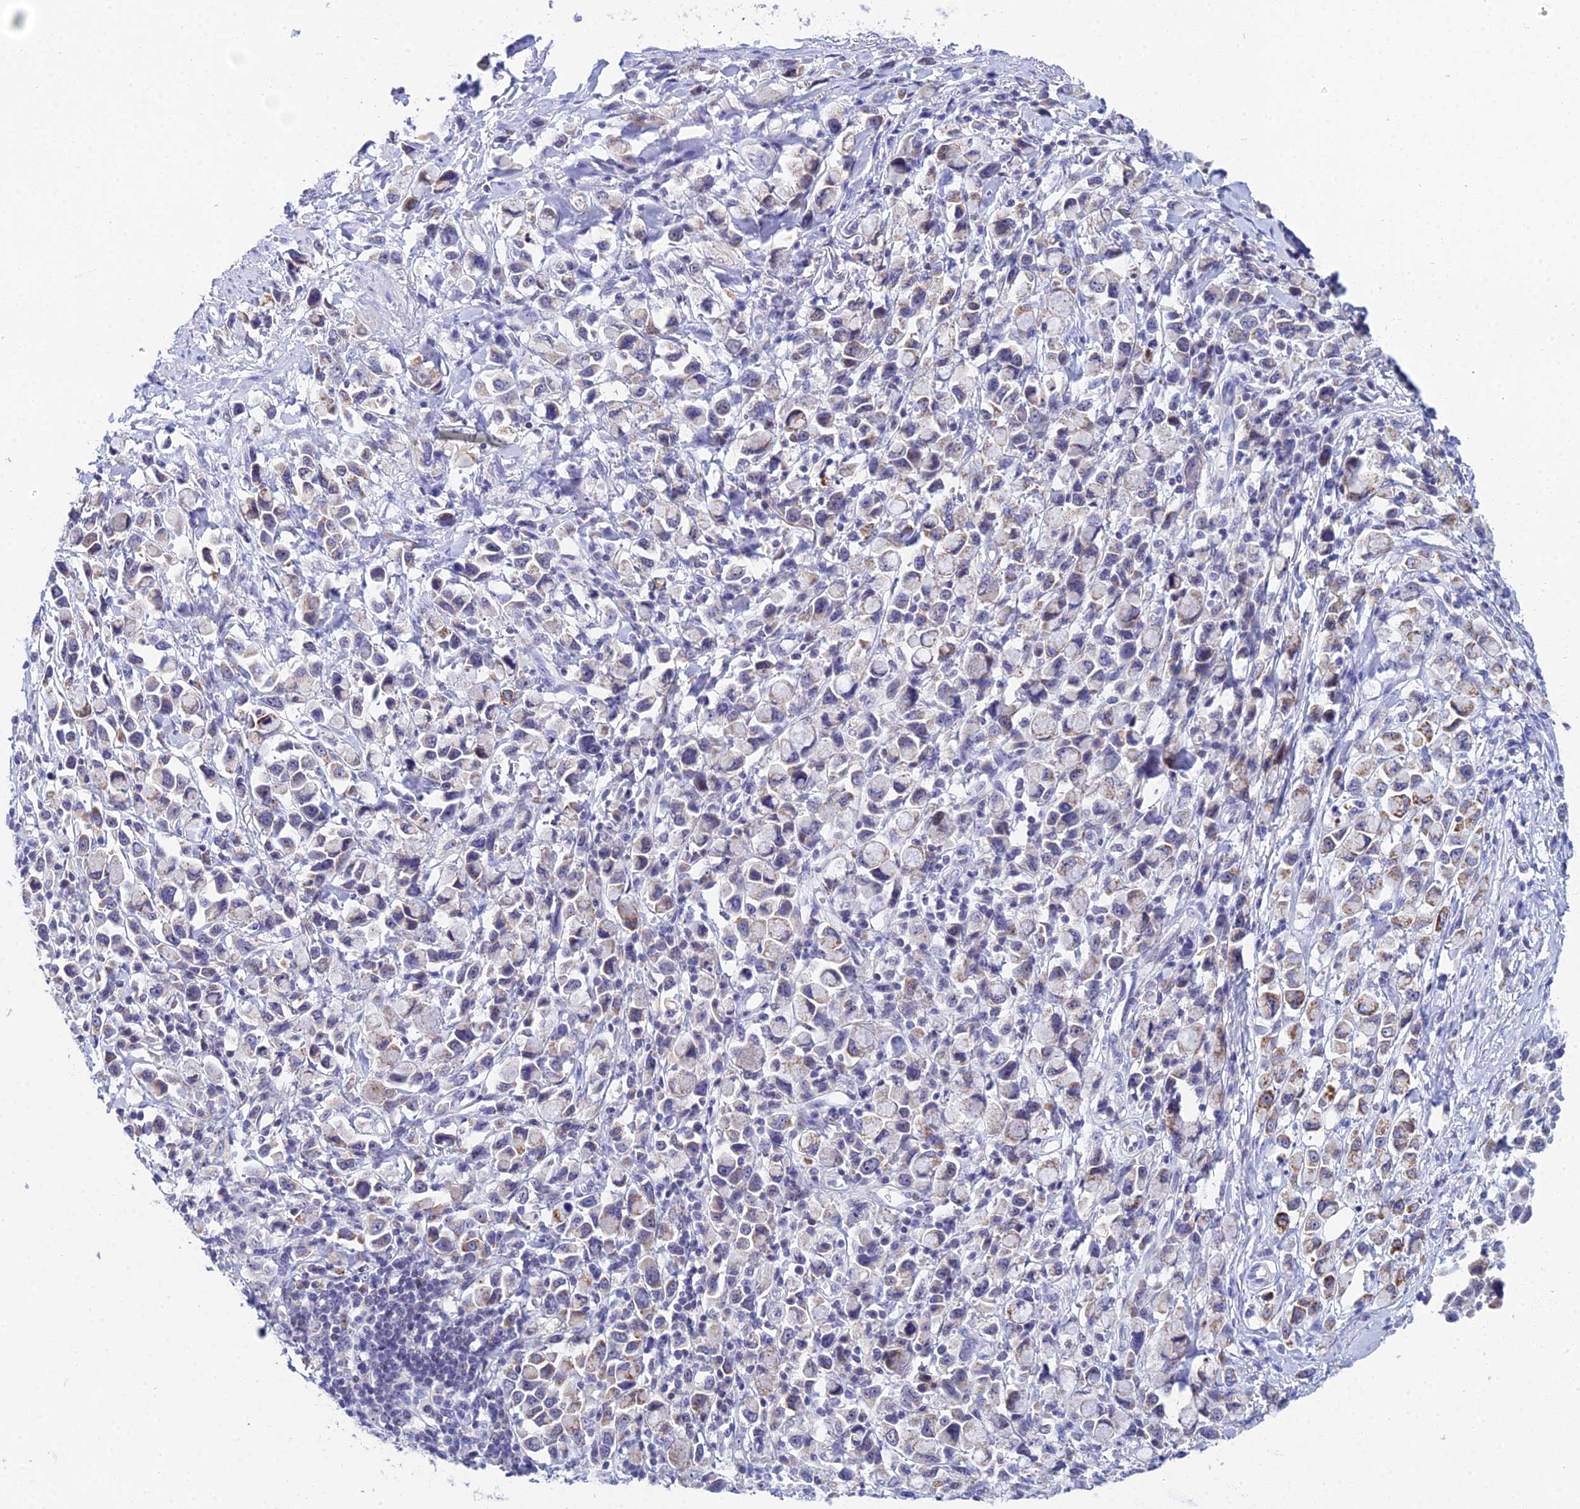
{"staining": {"intensity": "moderate", "quantity": "<25%", "location": "cytoplasmic/membranous"}, "tissue": "stomach cancer", "cell_type": "Tumor cells", "image_type": "cancer", "snomed": [{"axis": "morphology", "description": "Adenocarcinoma, NOS"}, {"axis": "topography", "description": "Stomach"}], "caption": "Adenocarcinoma (stomach) stained with IHC exhibits moderate cytoplasmic/membranous expression in about <25% of tumor cells.", "gene": "PLPP4", "patient": {"sex": "female", "age": 81}}